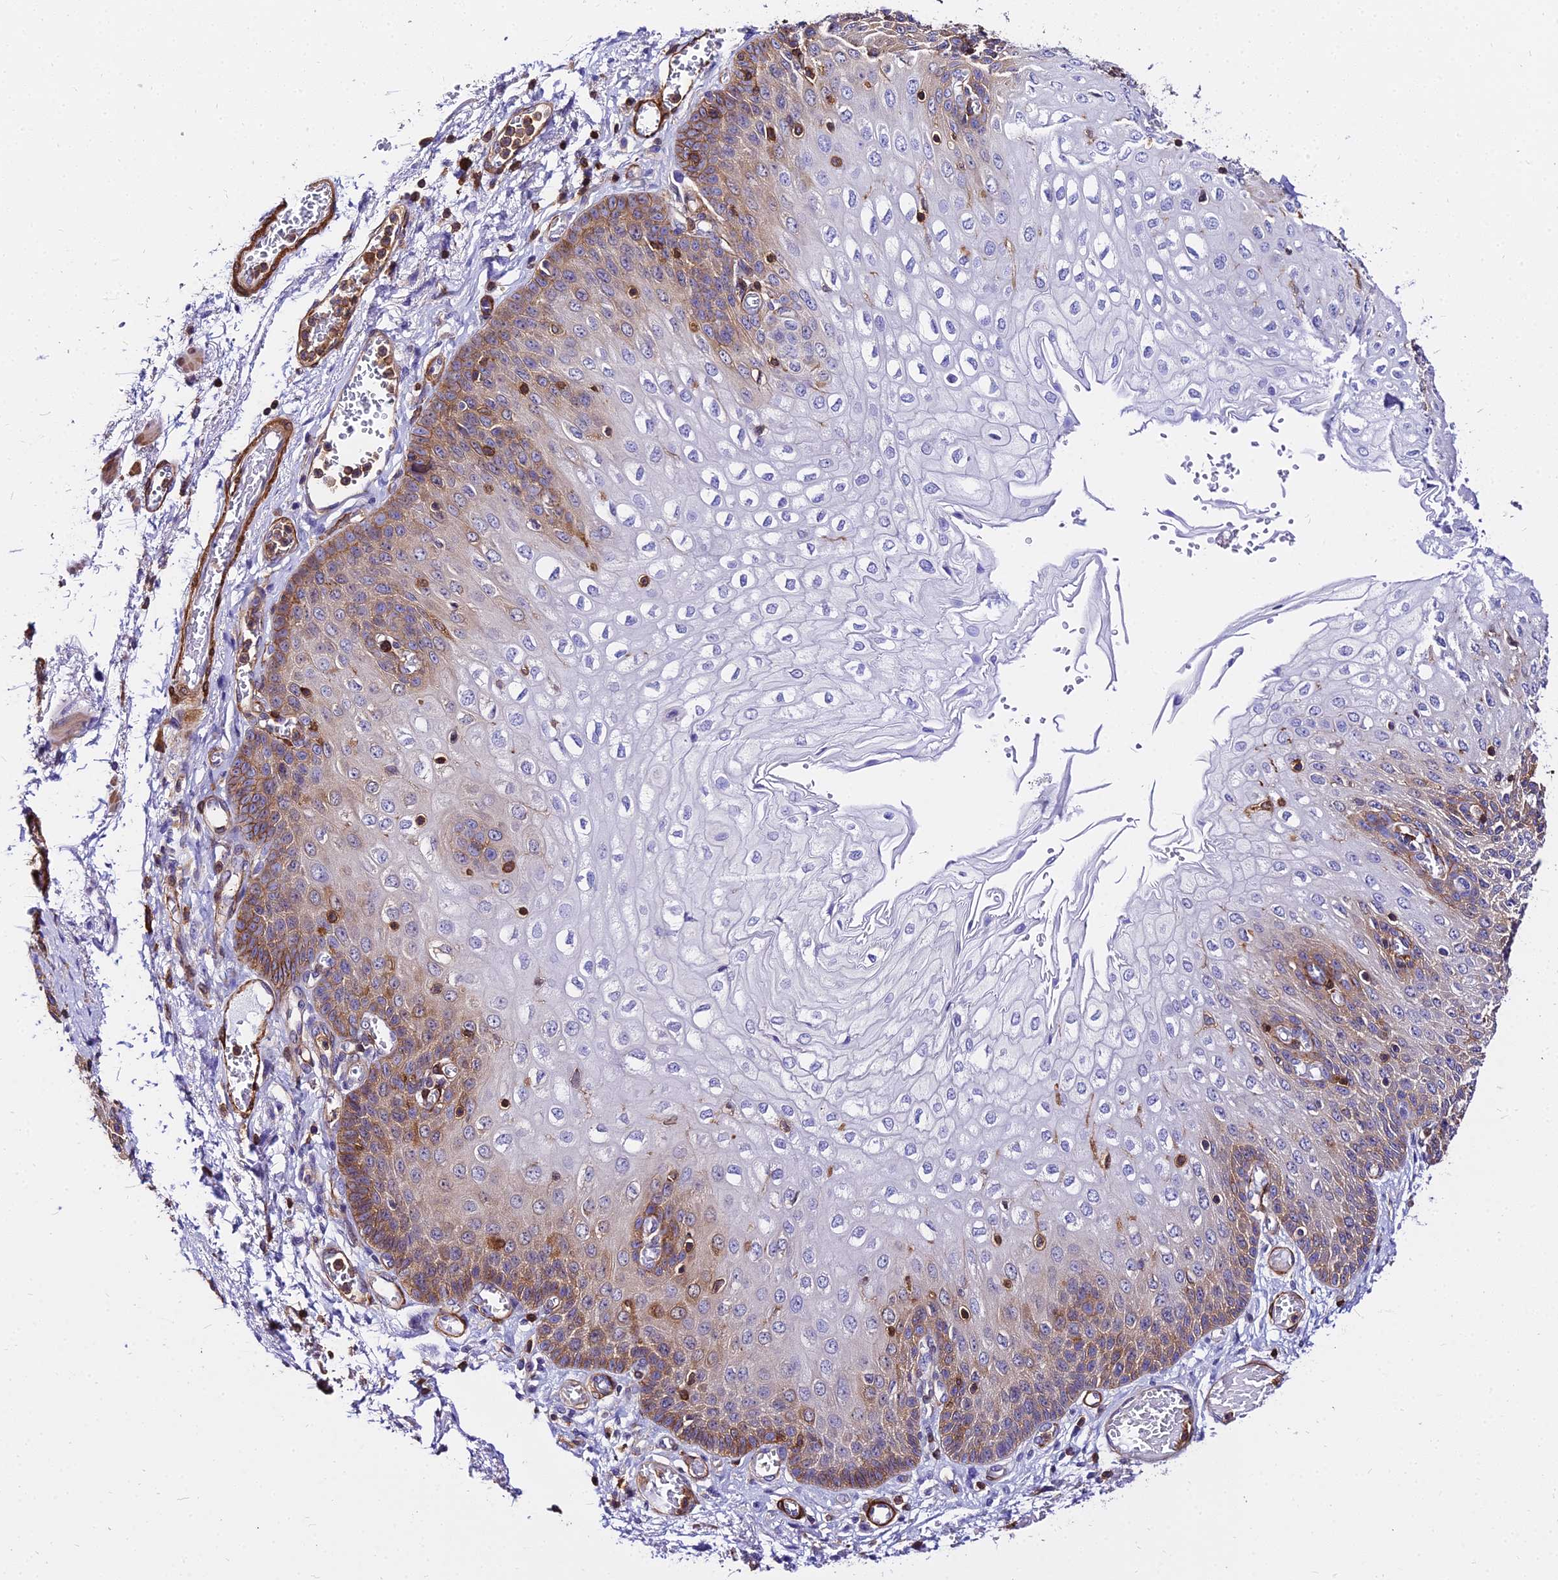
{"staining": {"intensity": "moderate", "quantity": "25%-75%", "location": "cytoplasmic/membranous"}, "tissue": "esophagus", "cell_type": "Squamous epithelial cells", "image_type": "normal", "snomed": [{"axis": "morphology", "description": "Normal tissue, NOS"}, {"axis": "topography", "description": "Esophagus"}], "caption": "Moderate cytoplasmic/membranous protein expression is present in about 25%-75% of squamous epithelial cells in esophagus. (Stains: DAB (3,3'-diaminobenzidine) in brown, nuclei in blue, Microscopy: brightfield microscopy at high magnification).", "gene": "CSRP1", "patient": {"sex": "male", "age": 81}}